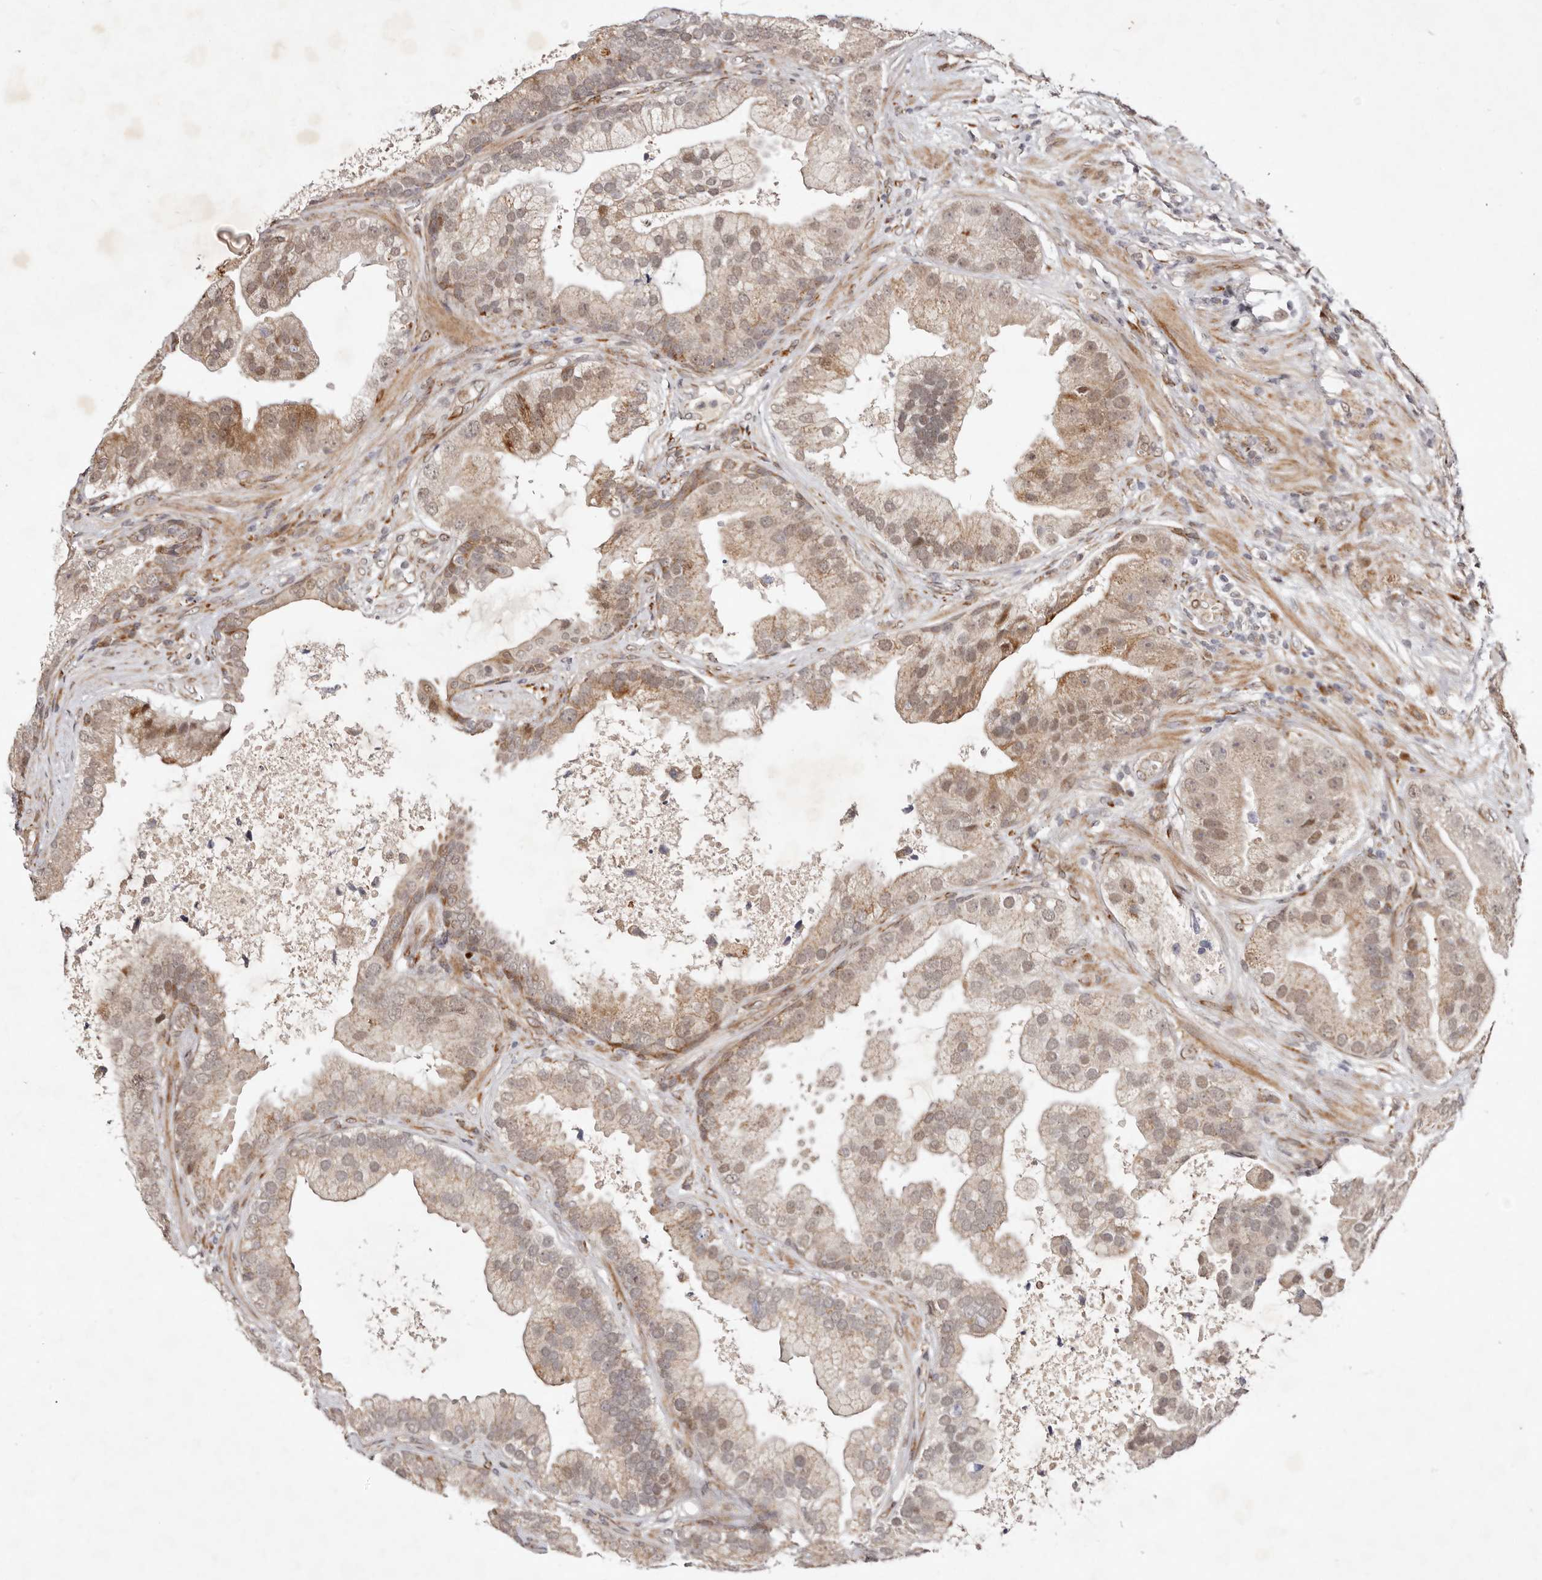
{"staining": {"intensity": "moderate", "quantity": "25%-75%", "location": "cytoplasmic/membranous,nuclear"}, "tissue": "prostate cancer", "cell_type": "Tumor cells", "image_type": "cancer", "snomed": [{"axis": "morphology", "description": "Adenocarcinoma, High grade"}, {"axis": "topography", "description": "Prostate"}], "caption": "There is medium levels of moderate cytoplasmic/membranous and nuclear expression in tumor cells of prostate high-grade adenocarcinoma, as demonstrated by immunohistochemical staining (brown color).", "gene": "BCL2L15", "patient": {"sex": "male", "age": 70}}